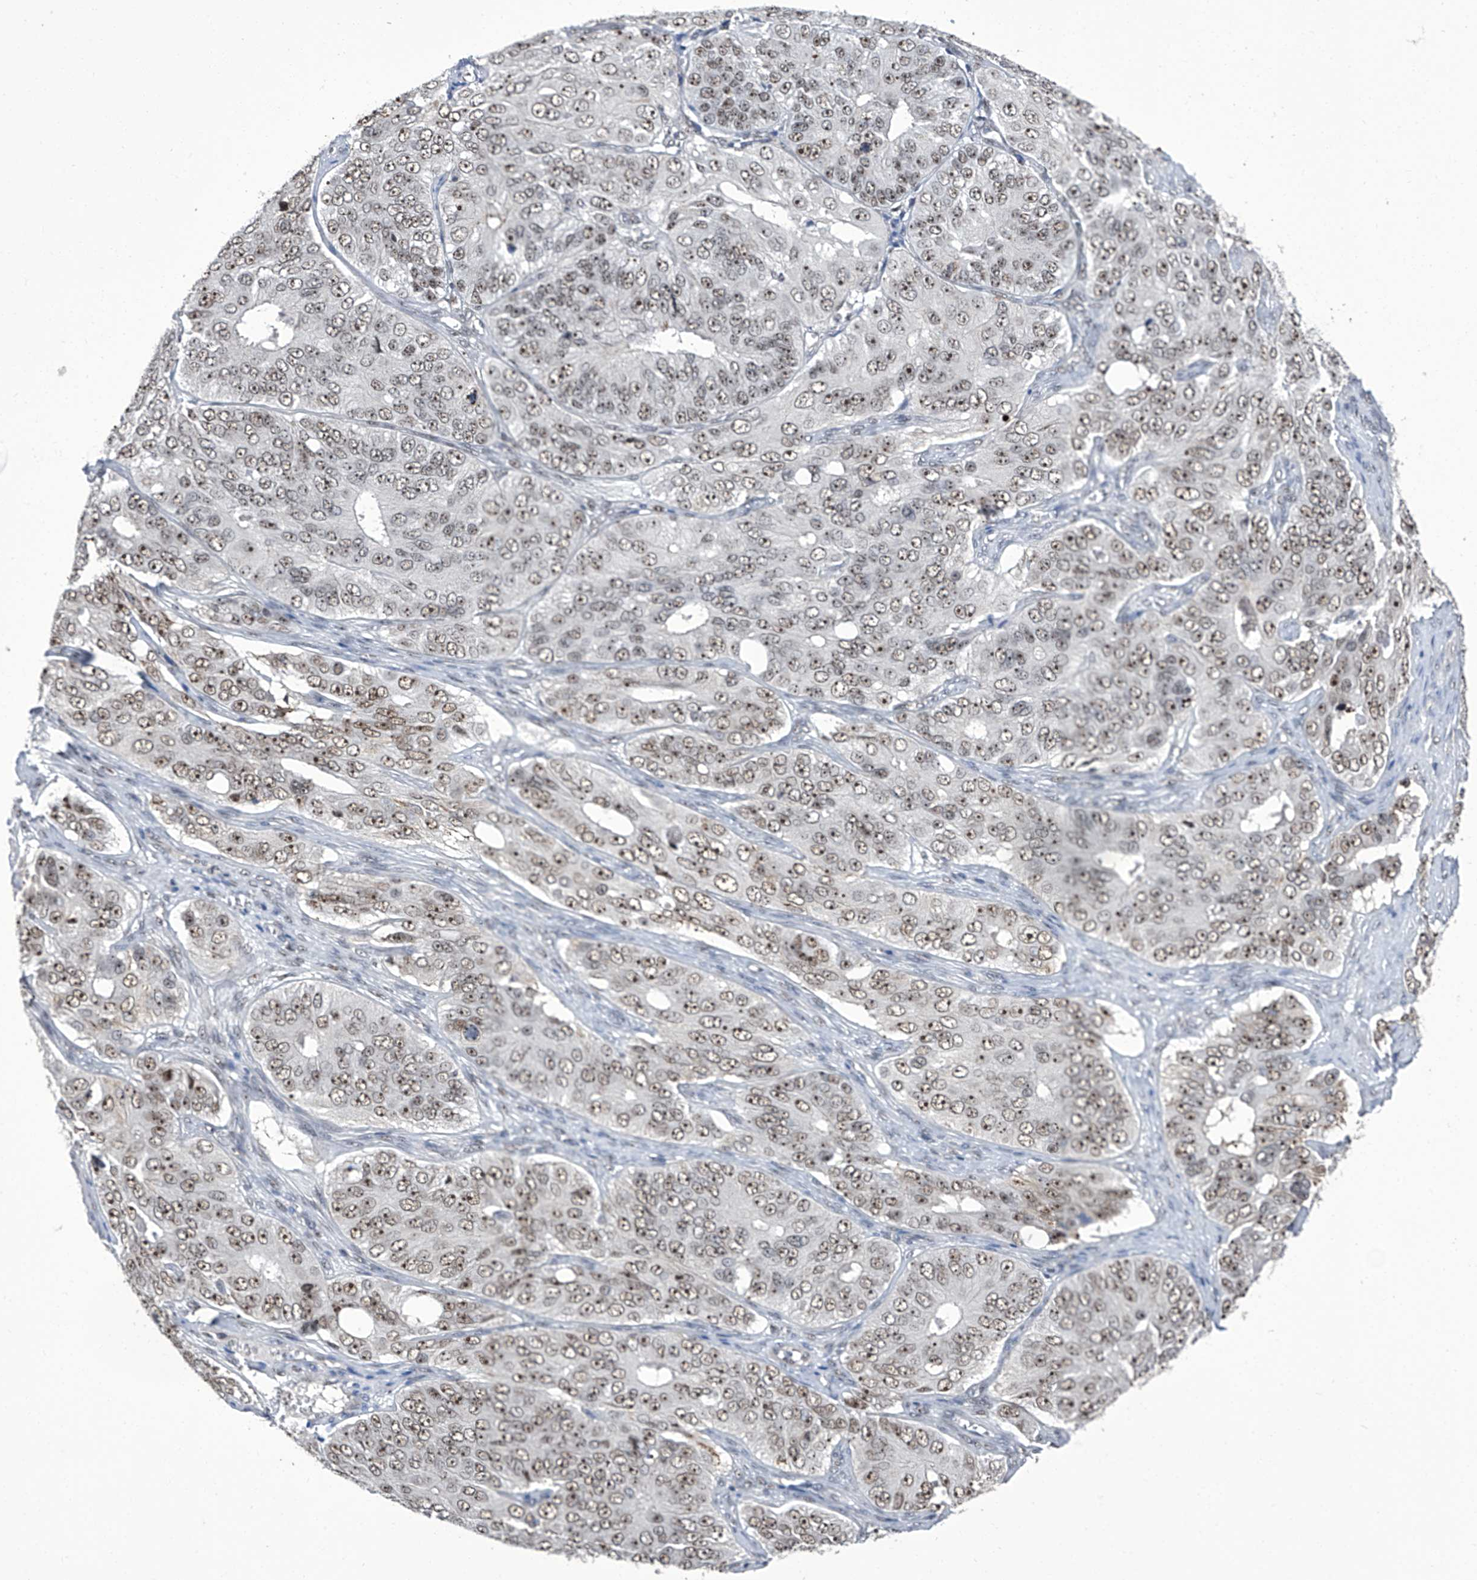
{"staining": {"intensity": "moderate", "quantity": ">75%", "location": "nuclear"}, "tissue": "ovarian cancer", "cell_type": "Tumor cells", "image_type": "cancer", "snomed": [{"axis": "morphology", "description": "Carcinoma, endometroid"}, {"axis": "topography", "description": "Ovary"}], "caption": "High-power microscopy captured an immunohistochemistry (IHC) micrograph of ovarian cancer (endometroid carcinoma), revealing moderate nuclear staining in about >75% of tumor cells.", "gene": "CMTR1", "patient": {"sex": "female", "age": 51}}